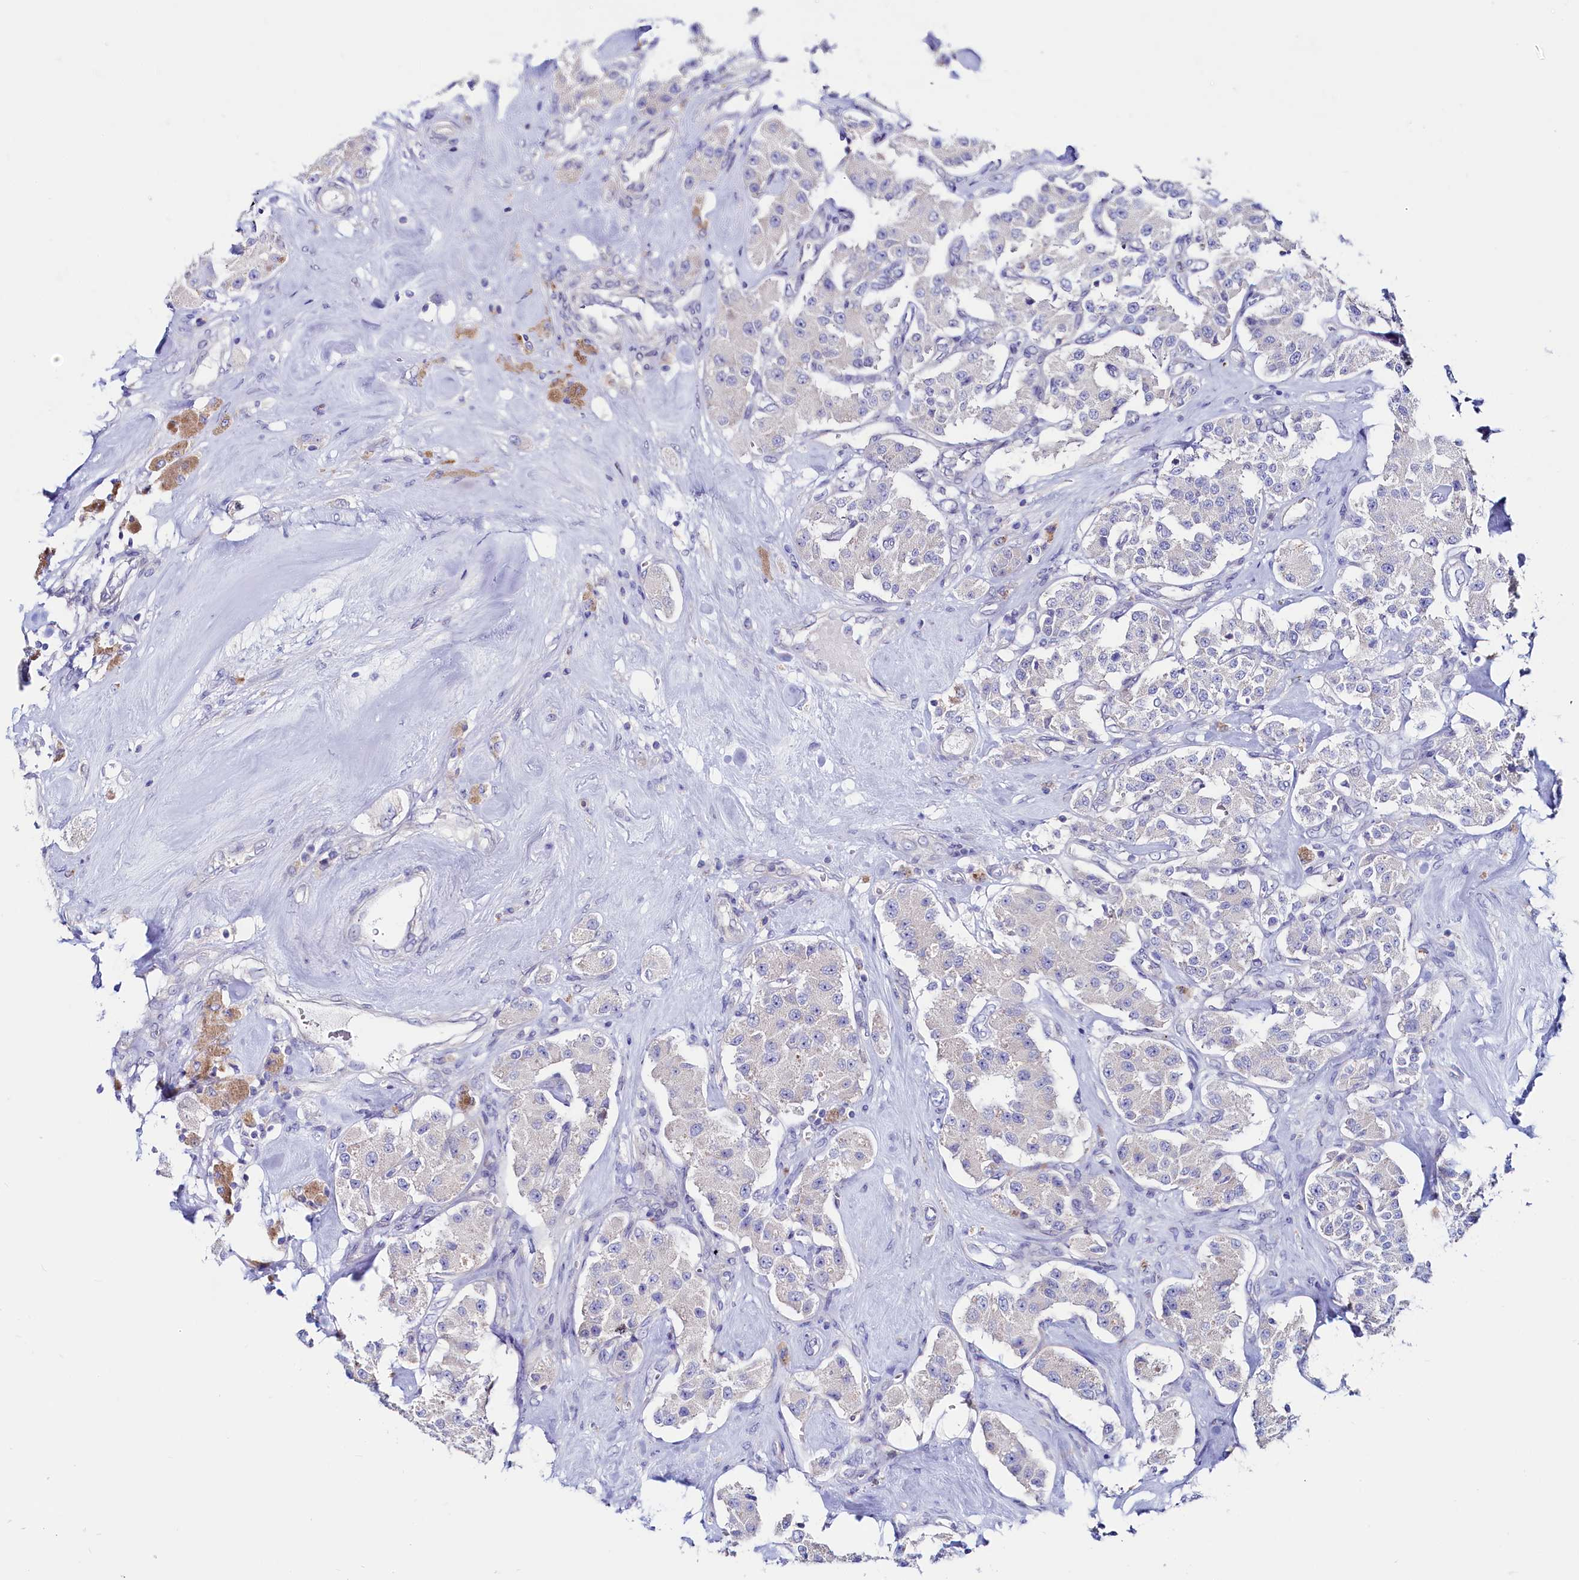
{"staining": {"intensity": "negative", "quantity": "none", "location": "none"}, "tissue": "carcinoid", "cell_type": "Tumor cells", "image_type": "cancer", "snomed": [{"axis": "morphology", "description": "Carcinoid, malignant, NOS"}, {"axis": "topography", "description": "Pancreas"}], "caption": "Malignant carcinoid stained for a protein using immunohistochemistry shows no expression tumor cells.", "gene": "ASTE1", "patient": {"sex": "male", "age": 41}}